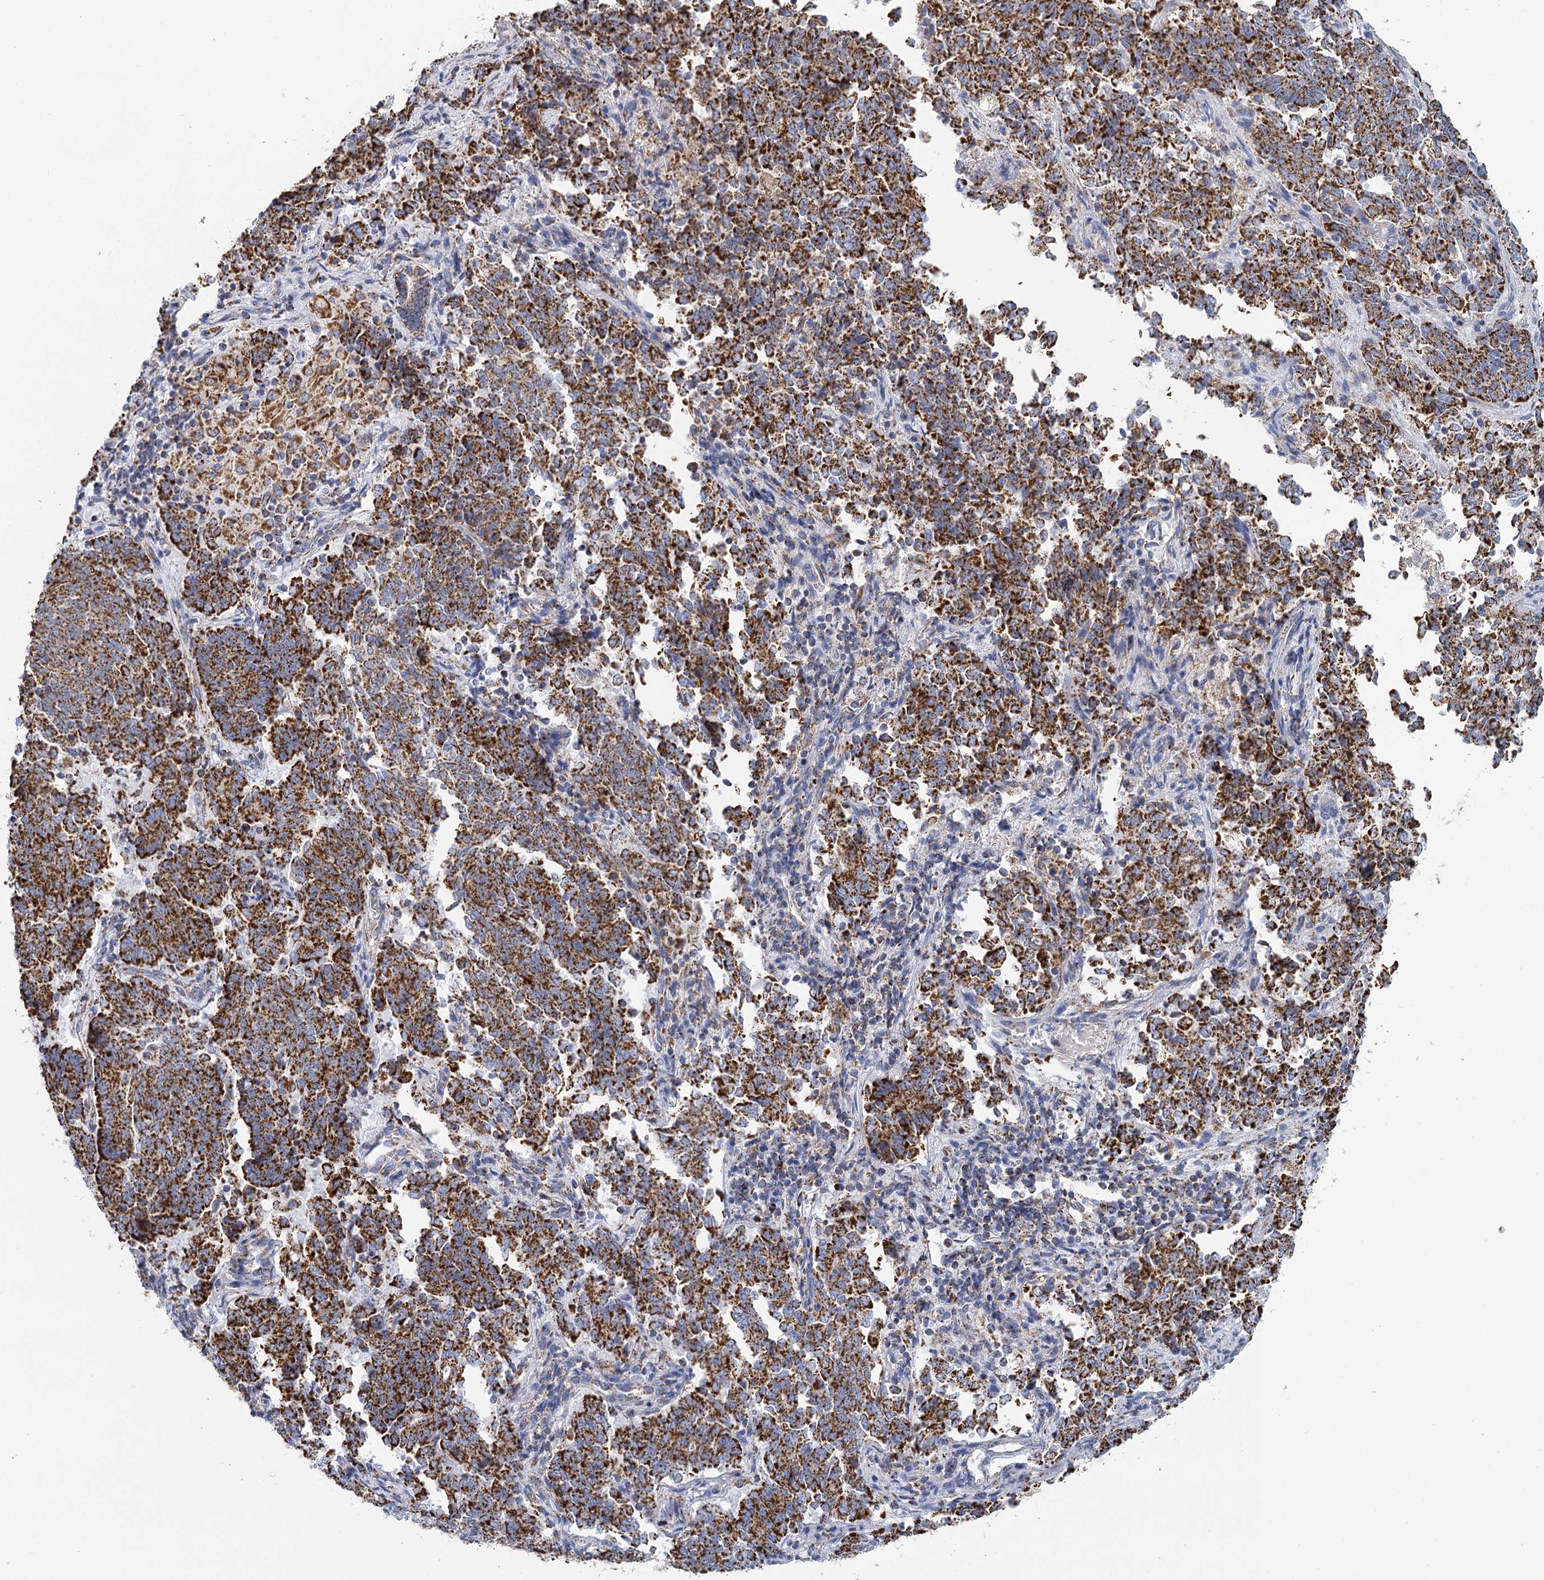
{"staining": {"intensity": "strong", "quantity": ">75%", "location": "cytoplasmic/membranous"}, "tissue": "endometrial cancer", "cell_type": "Tumor cells", "image_type": "cancer", "snomed": [{"axis": "morphology", "description": "Adenocarcinoma, NOS"}, {"axis": "topography", "description": "Endometrium"}], "caption": "Immunohistochemistry image of human endometrial cancer stained for a protein (brown), which exhibits high levels of strong cytoplasmic/membranous staining in approximately >75% of tumor cells.", "gene": "CCP110", "patient": {"sex": "female", "age": 80}}